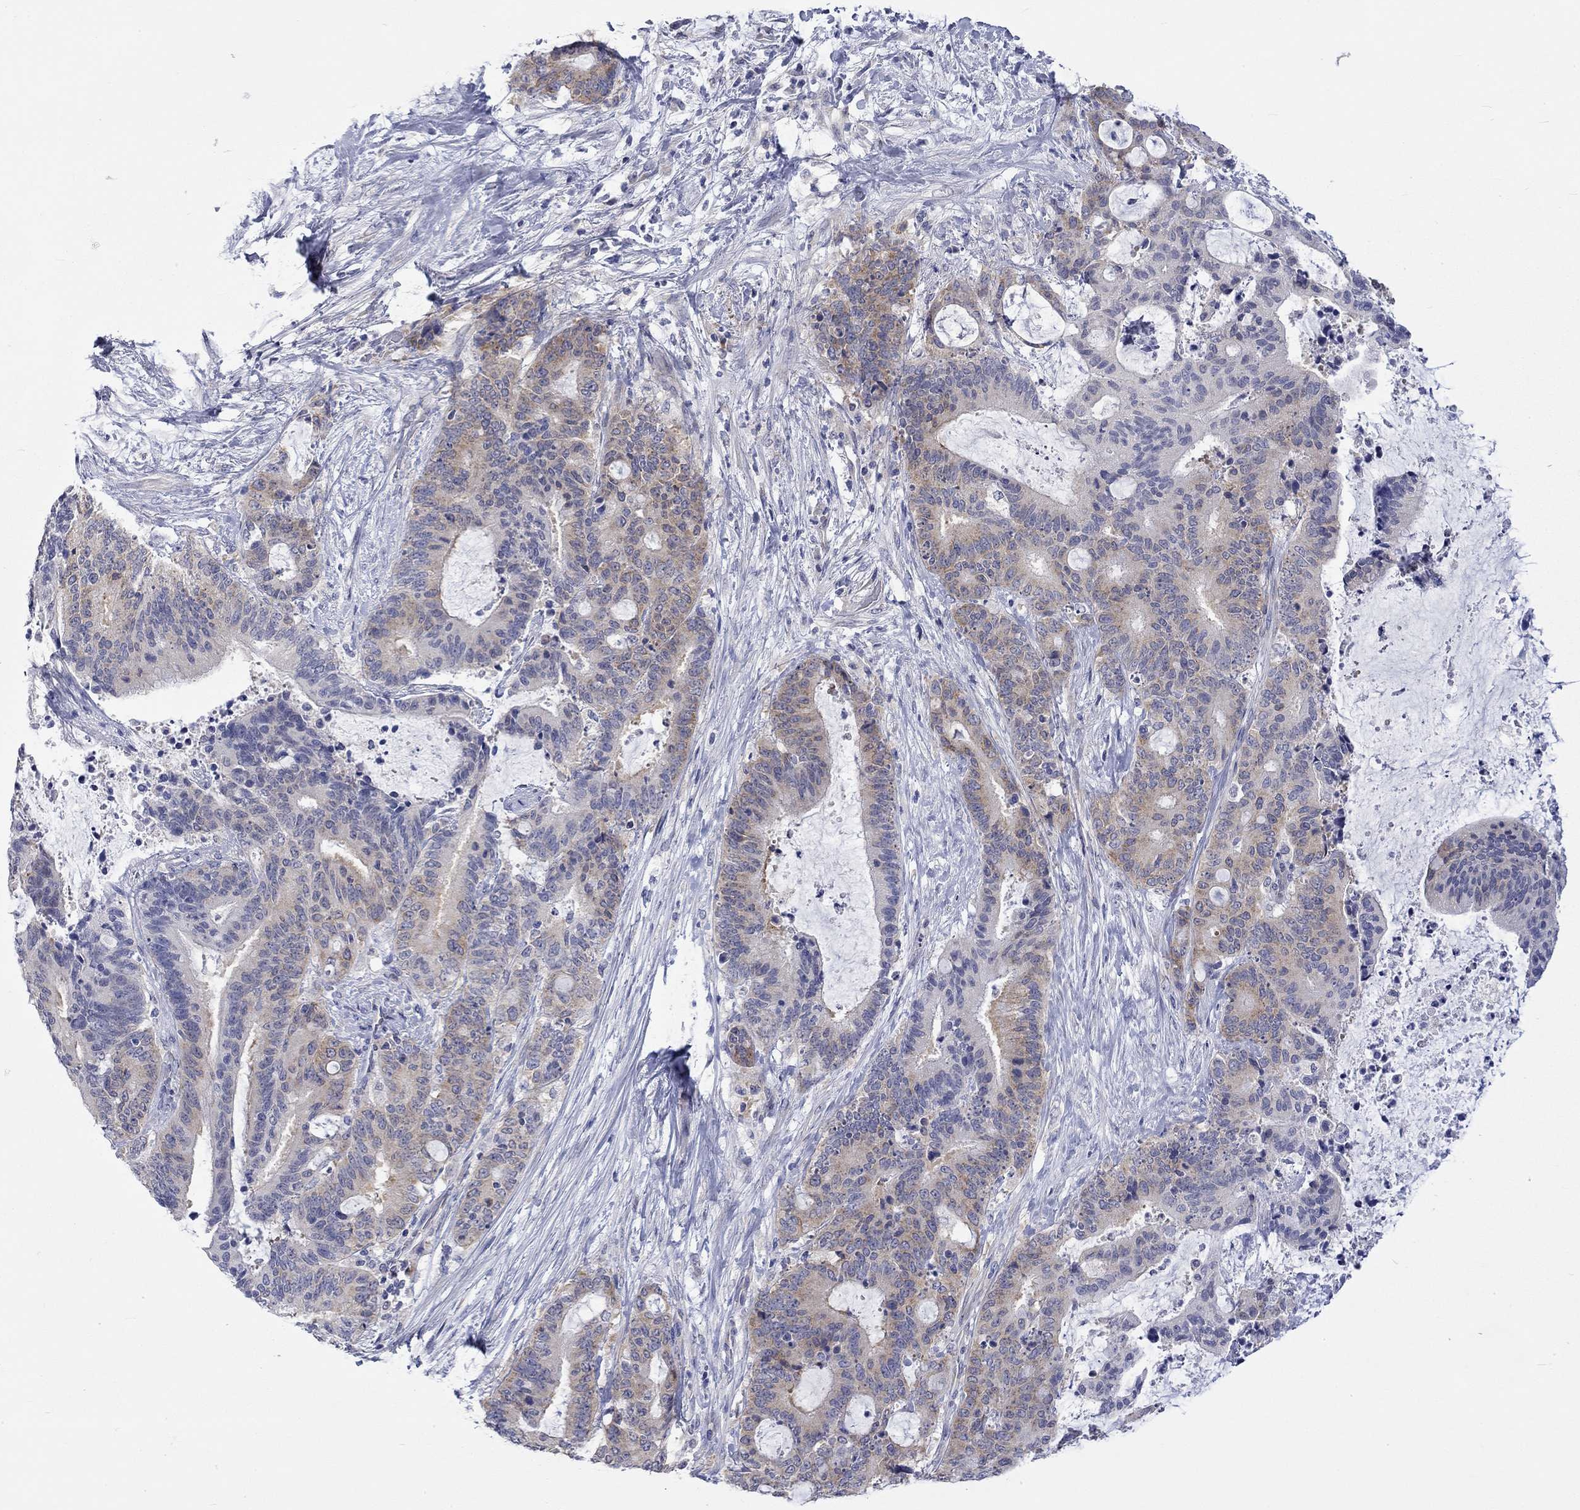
{"staining": {"intensity": "moderate", "quantity": "<25%", "location": "cytoplasmic/membranous"}, "tissue": "liver cancer", "cell_type": "Tumor cells", "image_type": "cancer", "snomed": [{"axis": "morphology", "description": "Cholangiocarcinoma"}, {"axis": "topography", "description": "Liver"}], "caption": "The micrograph shows immunohistochemical staining of liver cancer (cholangiocarcinoma). There is moderate cytoplasmic/membranous staining is appreciated in approximately <25% of tumor cells.", "gene": "CERS1", "patient": {"sex": "female", "age": 73}}